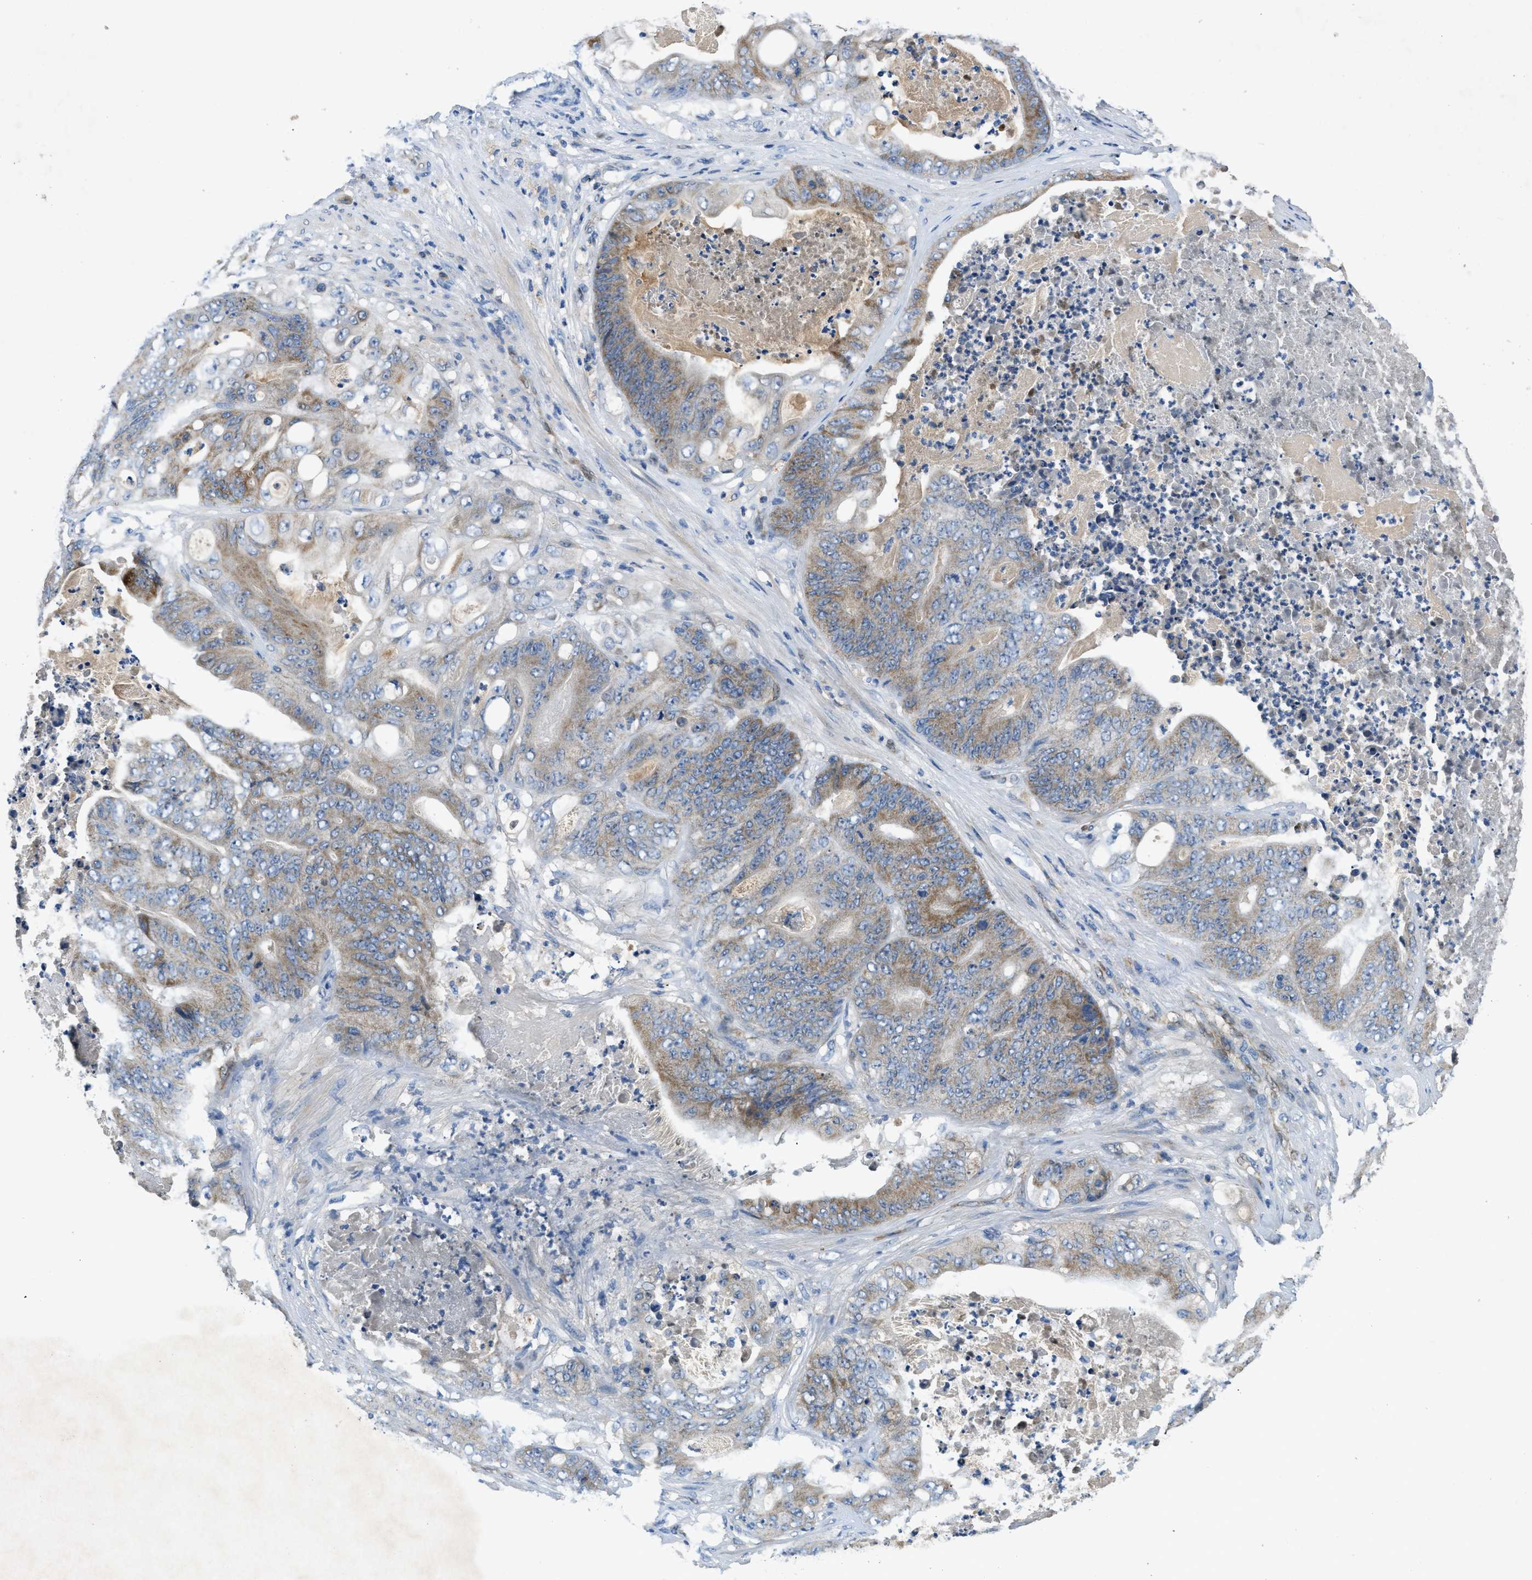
{"staining": {"intensity": "moderate", "quantity": "25%-75%", "location": "cytoplasmic/membranous"}, "tissue": "stomach cancer", "cell_type": "Tumor cells", "image_type": "cancer", "snomed": [{"axis": "morphology", "description": "Adenocarcinoma, NOS"}, {"axis": "topography", "description": "Stomach"}], "caption": "DAB immunohistochemical staining of stomach cancer (adenocarcinoma) displays moderate cytoplasmic/membranous protein staining in about 25%-75% of tumor cells.", "gene": "PNKD", "patient": {"sex": "female", "age": 73}}